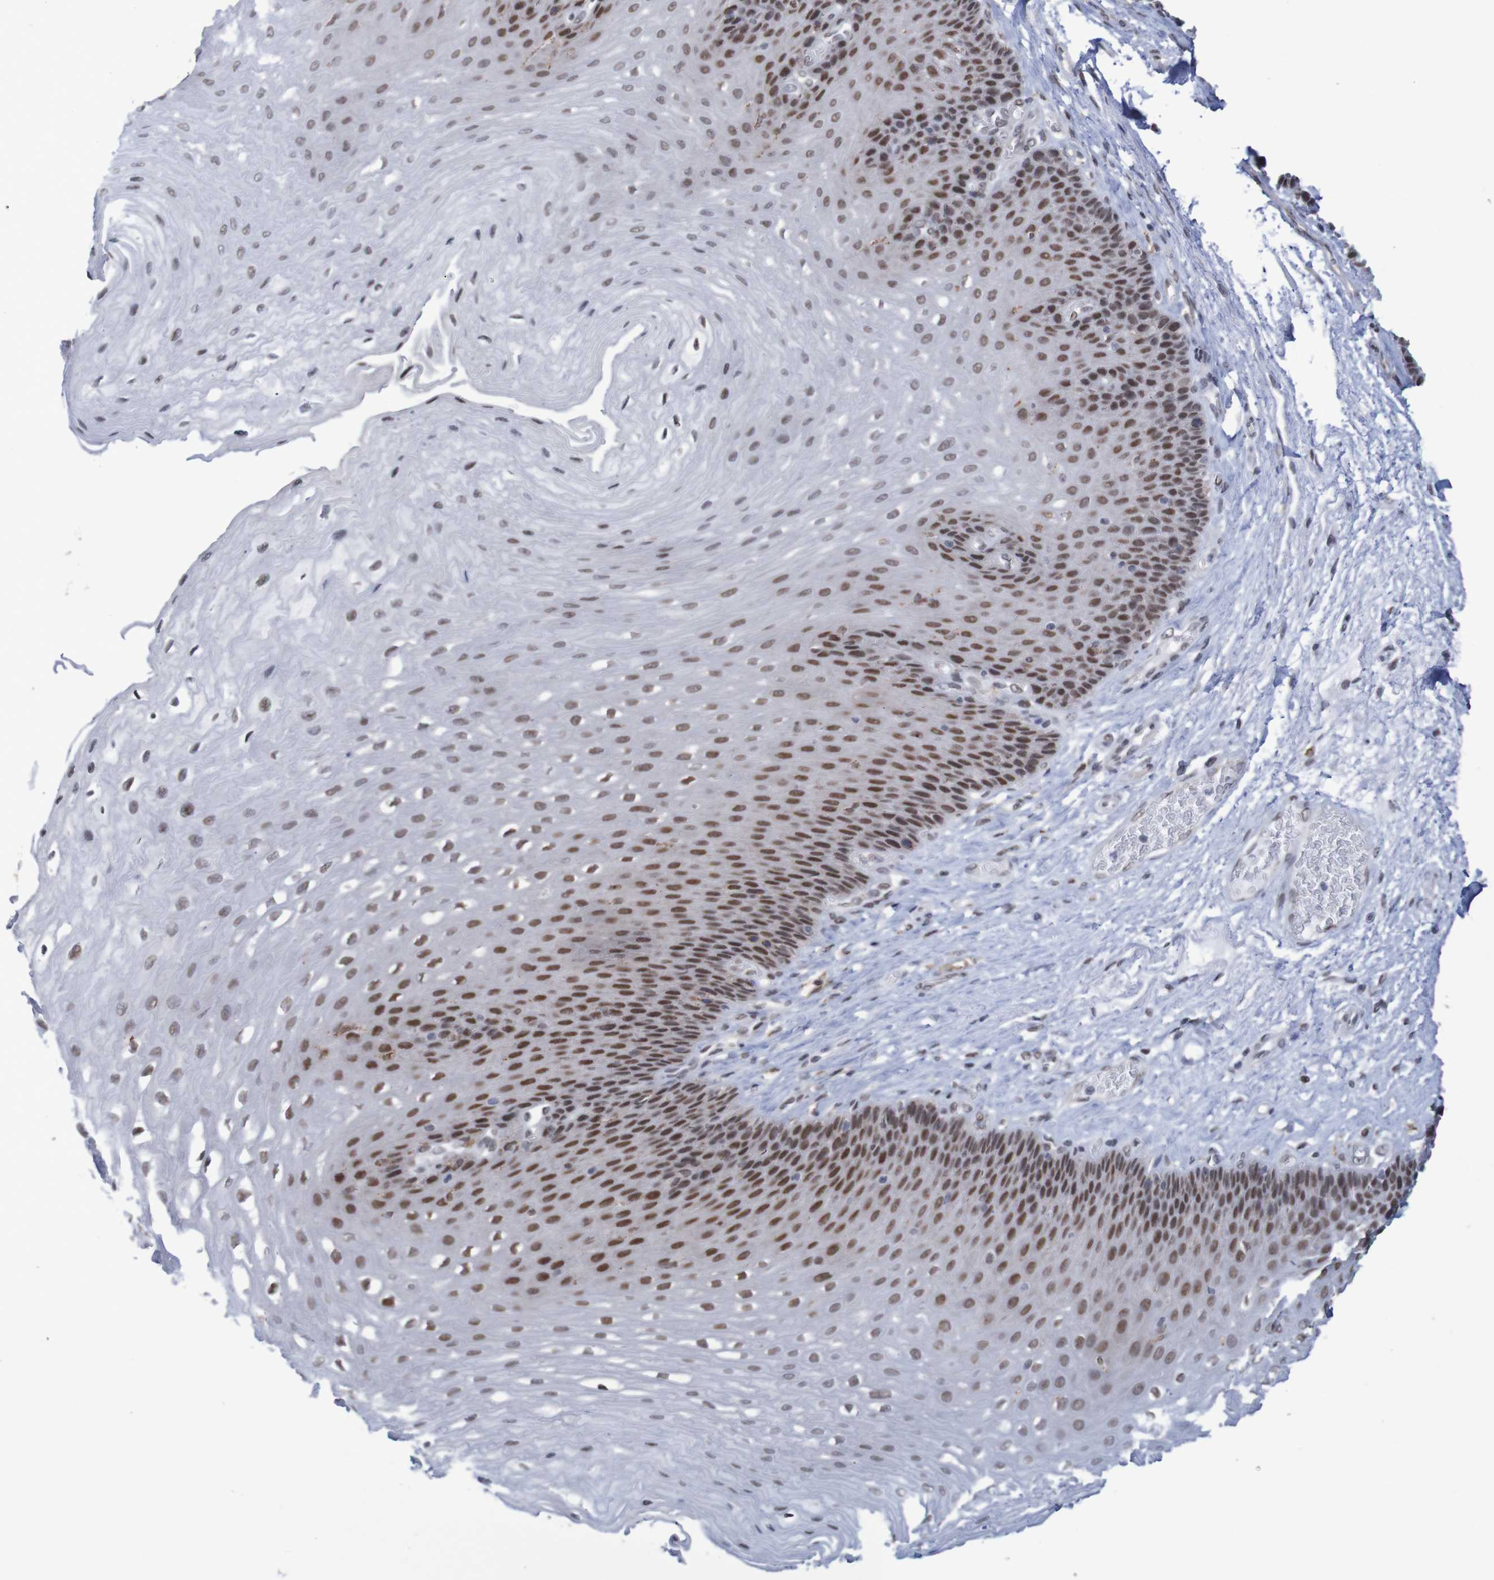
{"staining": {"intensity": "strong", "quantity": ">75%", "location": "nuclear"}, "tissue": "esophagus", "cell_type": "Squamous epithelial cells", "image_type": "normal", "snomed": [{"axis": "morphology", "description": "Normal tissue, NOS"}, {"axis": "topography", "description": "Esophagus"}], "caption": "Esophagus stained with DAB immunohistochemistry exhibits high levels of strong nuclear staining in about >75% of squamous epithelial cells.", "gene": "MRTFB", "patient": {"sex": "female", "age": 72}}